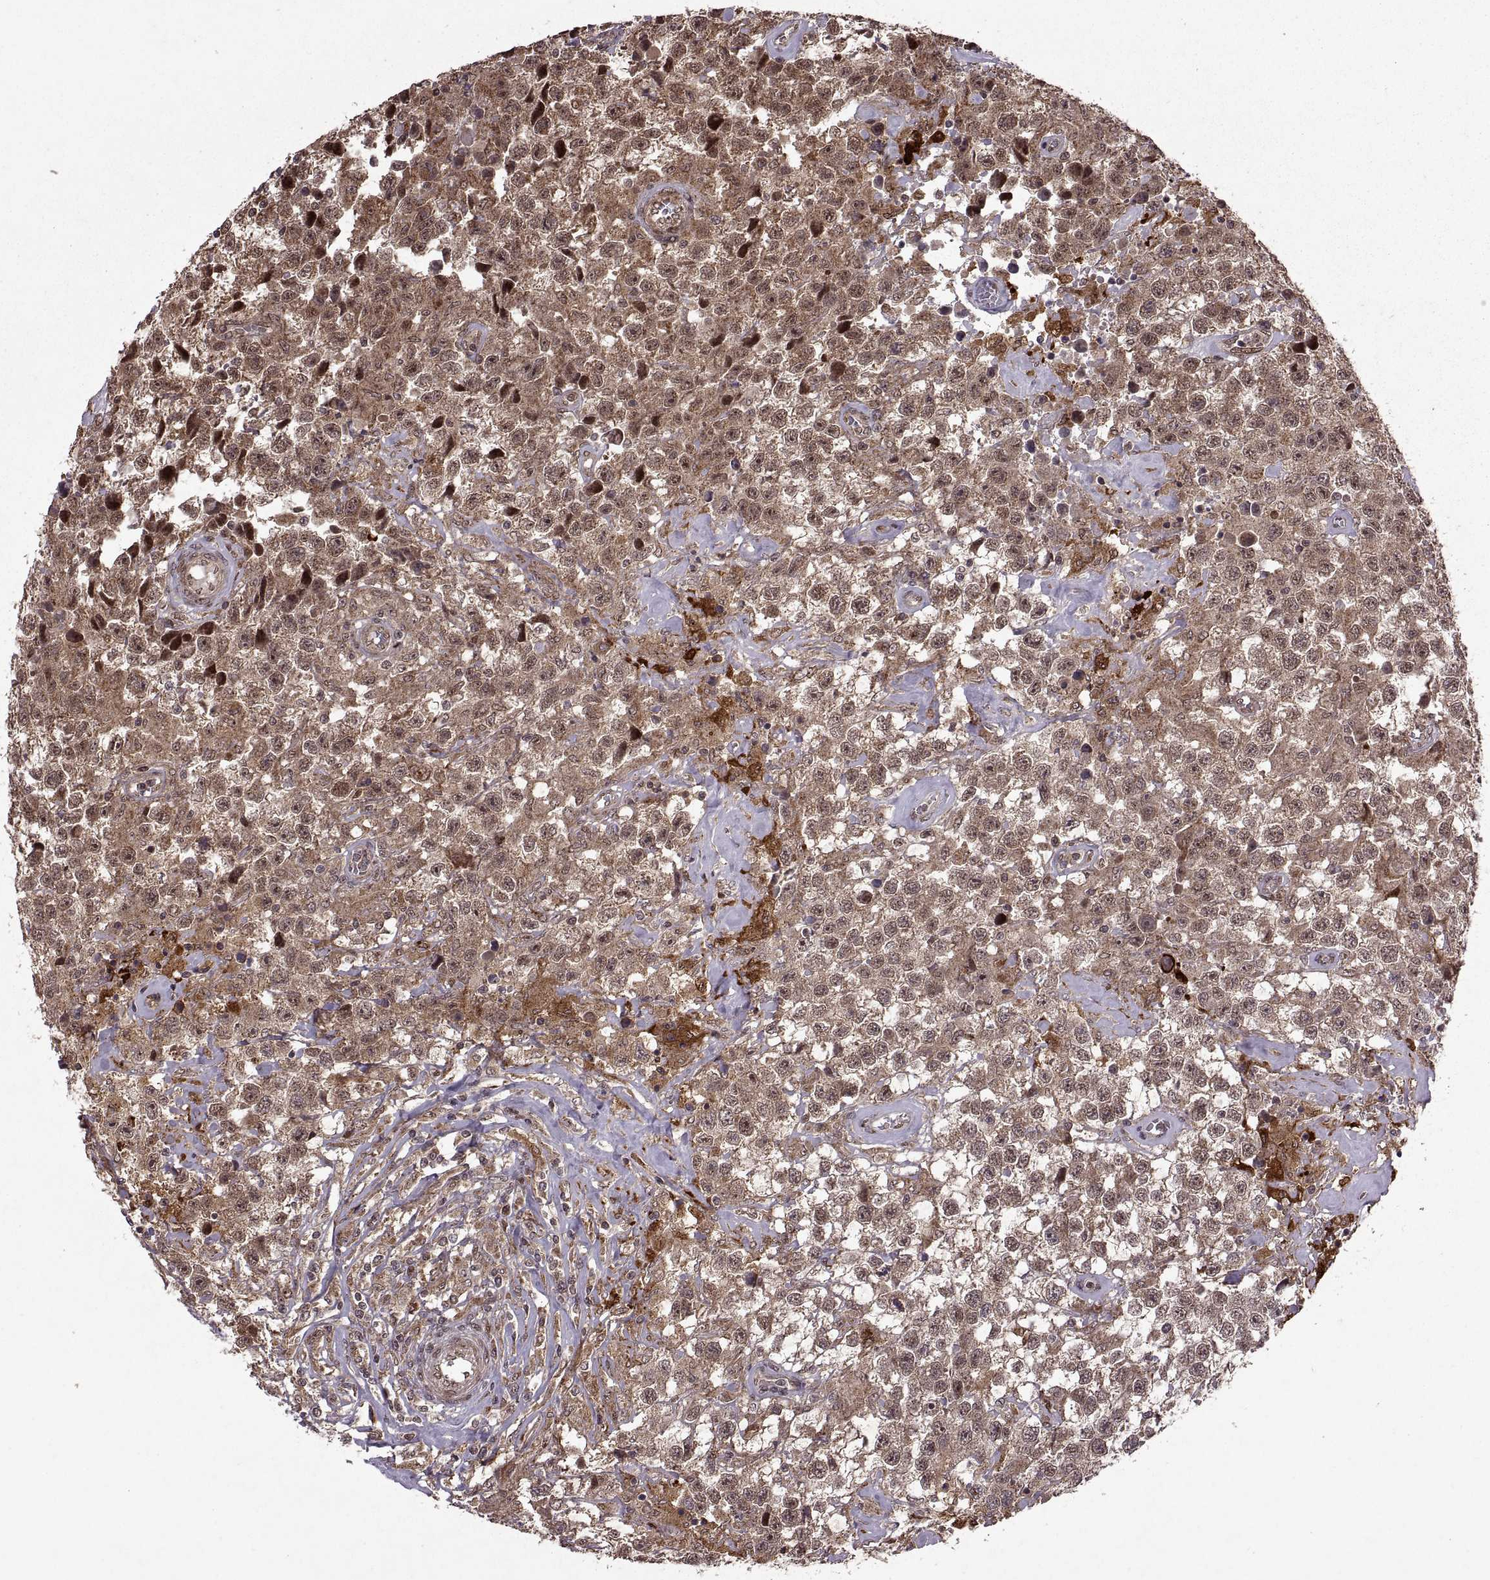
{"staining": {"intensity": "weak", "quantity": ">75%", "location": "cytoplasmic/membranous,nuclear"}, "tissue": "testis cancer", "cell_type": "Tumor cells", "image_type": "cancer", "snomed": [{"axis": "morphology", "description": "Seminoma, NOS"}, {"axis": "topography", "description": "Testis"}], "caption": "There is low levels of weak cytoplasmic/membranous and nuclear expression in tumor cells of testis seminoma, as demonstrated by immunohistochemical staining (brown color).", "gene": "PTOV1", "patient": {"sex": "male", "age": 43}}